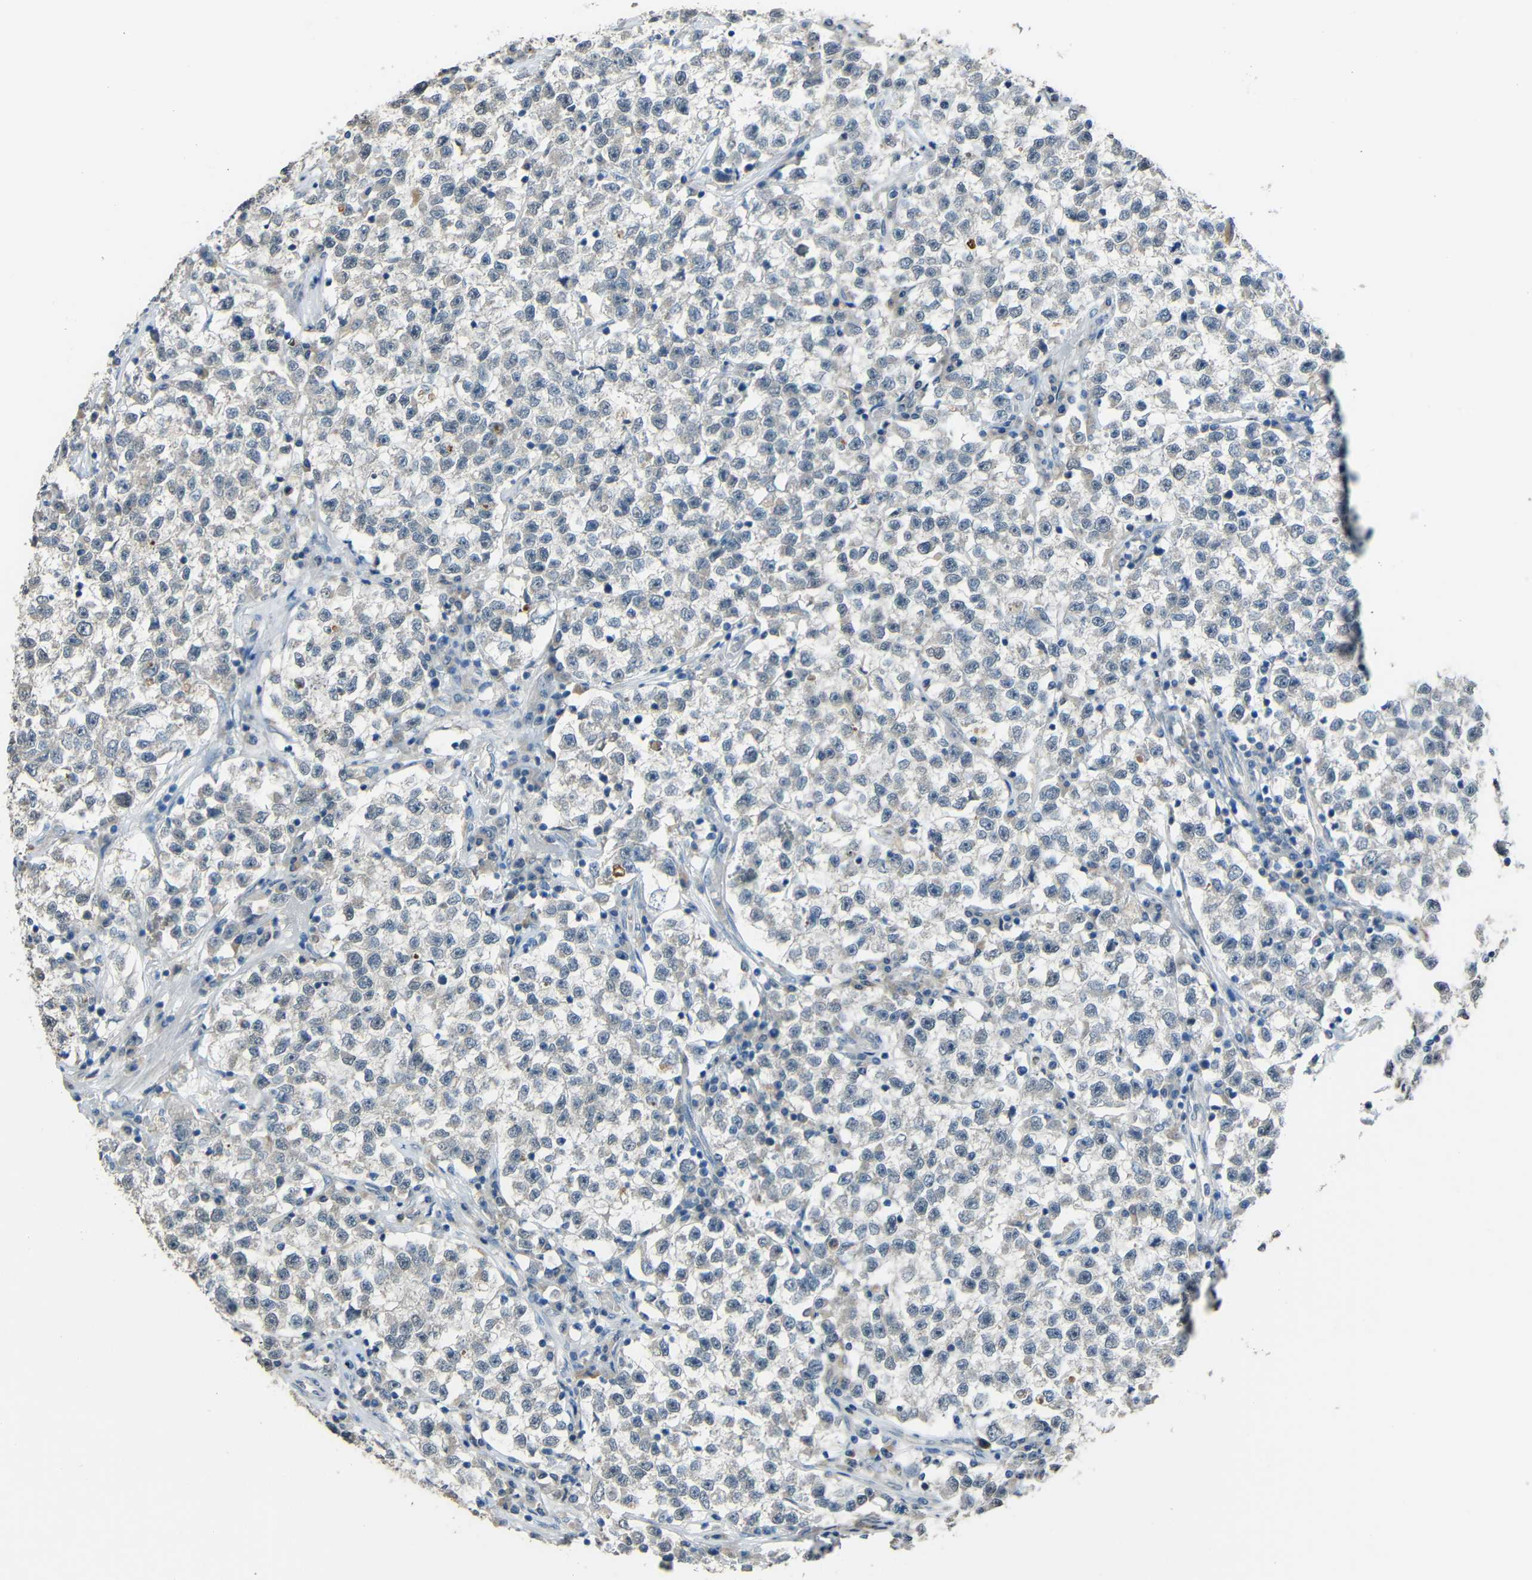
{"staining": {"intensity": "negative", "quantity": "none", "location": "none"}, "tissue": "testis cancer", "cell_type": "Tumor cells", "image_type": "cancer", "snomed": [{"axis": "morphology", "description": "Seminoma, NOS"}, {"axis": "topography", "description": "Testis"}], "caption": "Immunohistochemistry of human seminoma (testis) displays no expression in tumor cells. (Brightfield microscopy of DAB (3,3'-diaminobenzidine) immunohistochemistry (IHC) at high magnification).", "gene": "STBD1", "patient": {"sex": "male", "age": 22}}